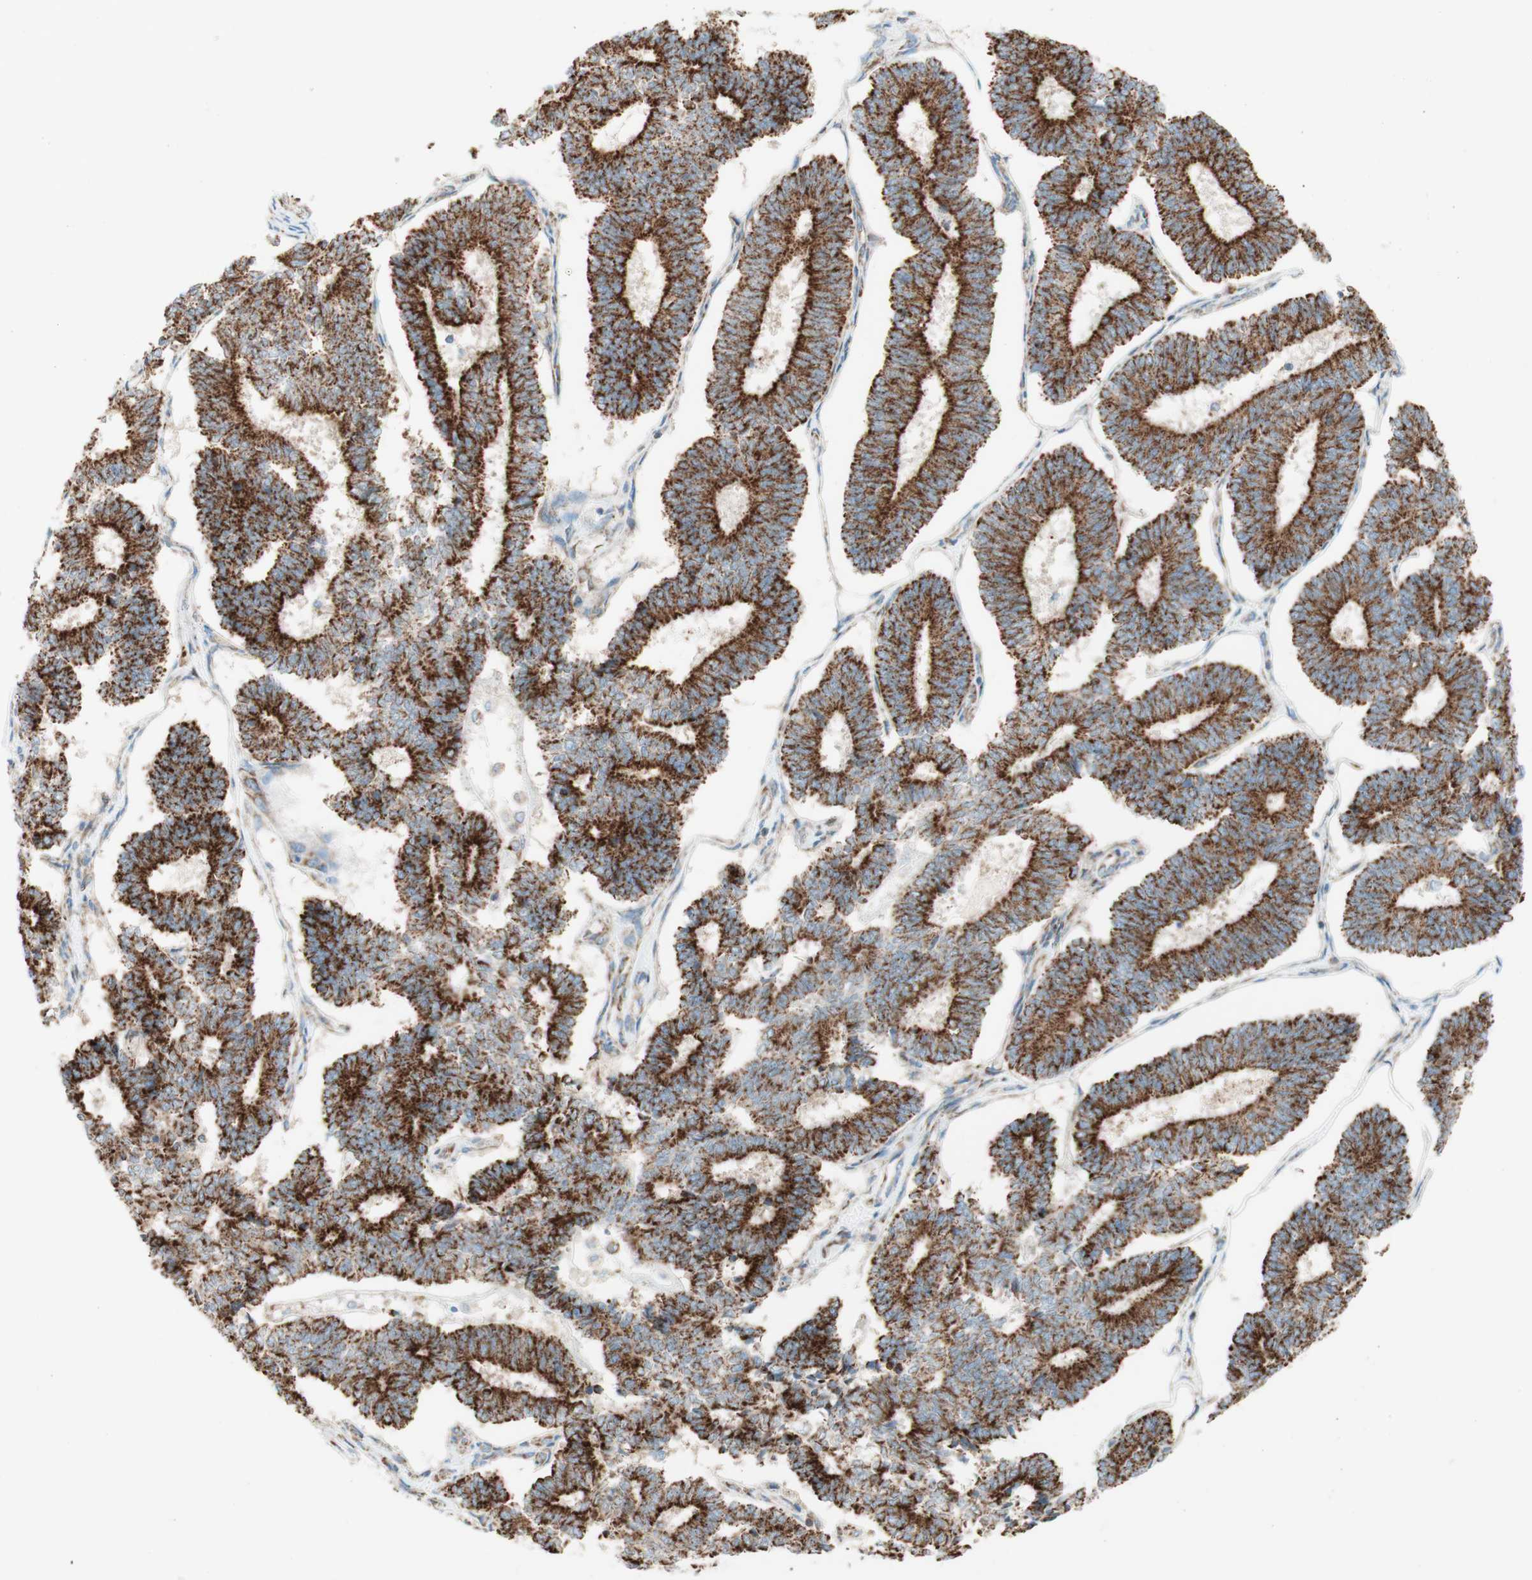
{"staining": {"intensity": "strong", "quantity": ">75%", "location": "cytoplasmic/membranous"}, "tissue": "endometrial cancer", "cell_type": "Tumor cells", "image_type": "cancer", "snomed": [{"axis": "morphology", "description": "Adenocarcinoma, NOS"}, {"axis": "topography", "description": "Endometrium"}], "caption": "A brown stain shows strong cytoplasmic/membranous positivity of a protein in adenocarcinoma (endometrial) tumor cells. Using DAB (brown) and hematoxylin (blue) stains, captured at high magnification using brightfield microscopy.", "gene": "TOMM20", "patient": {"sex": "female", "age": 70}}